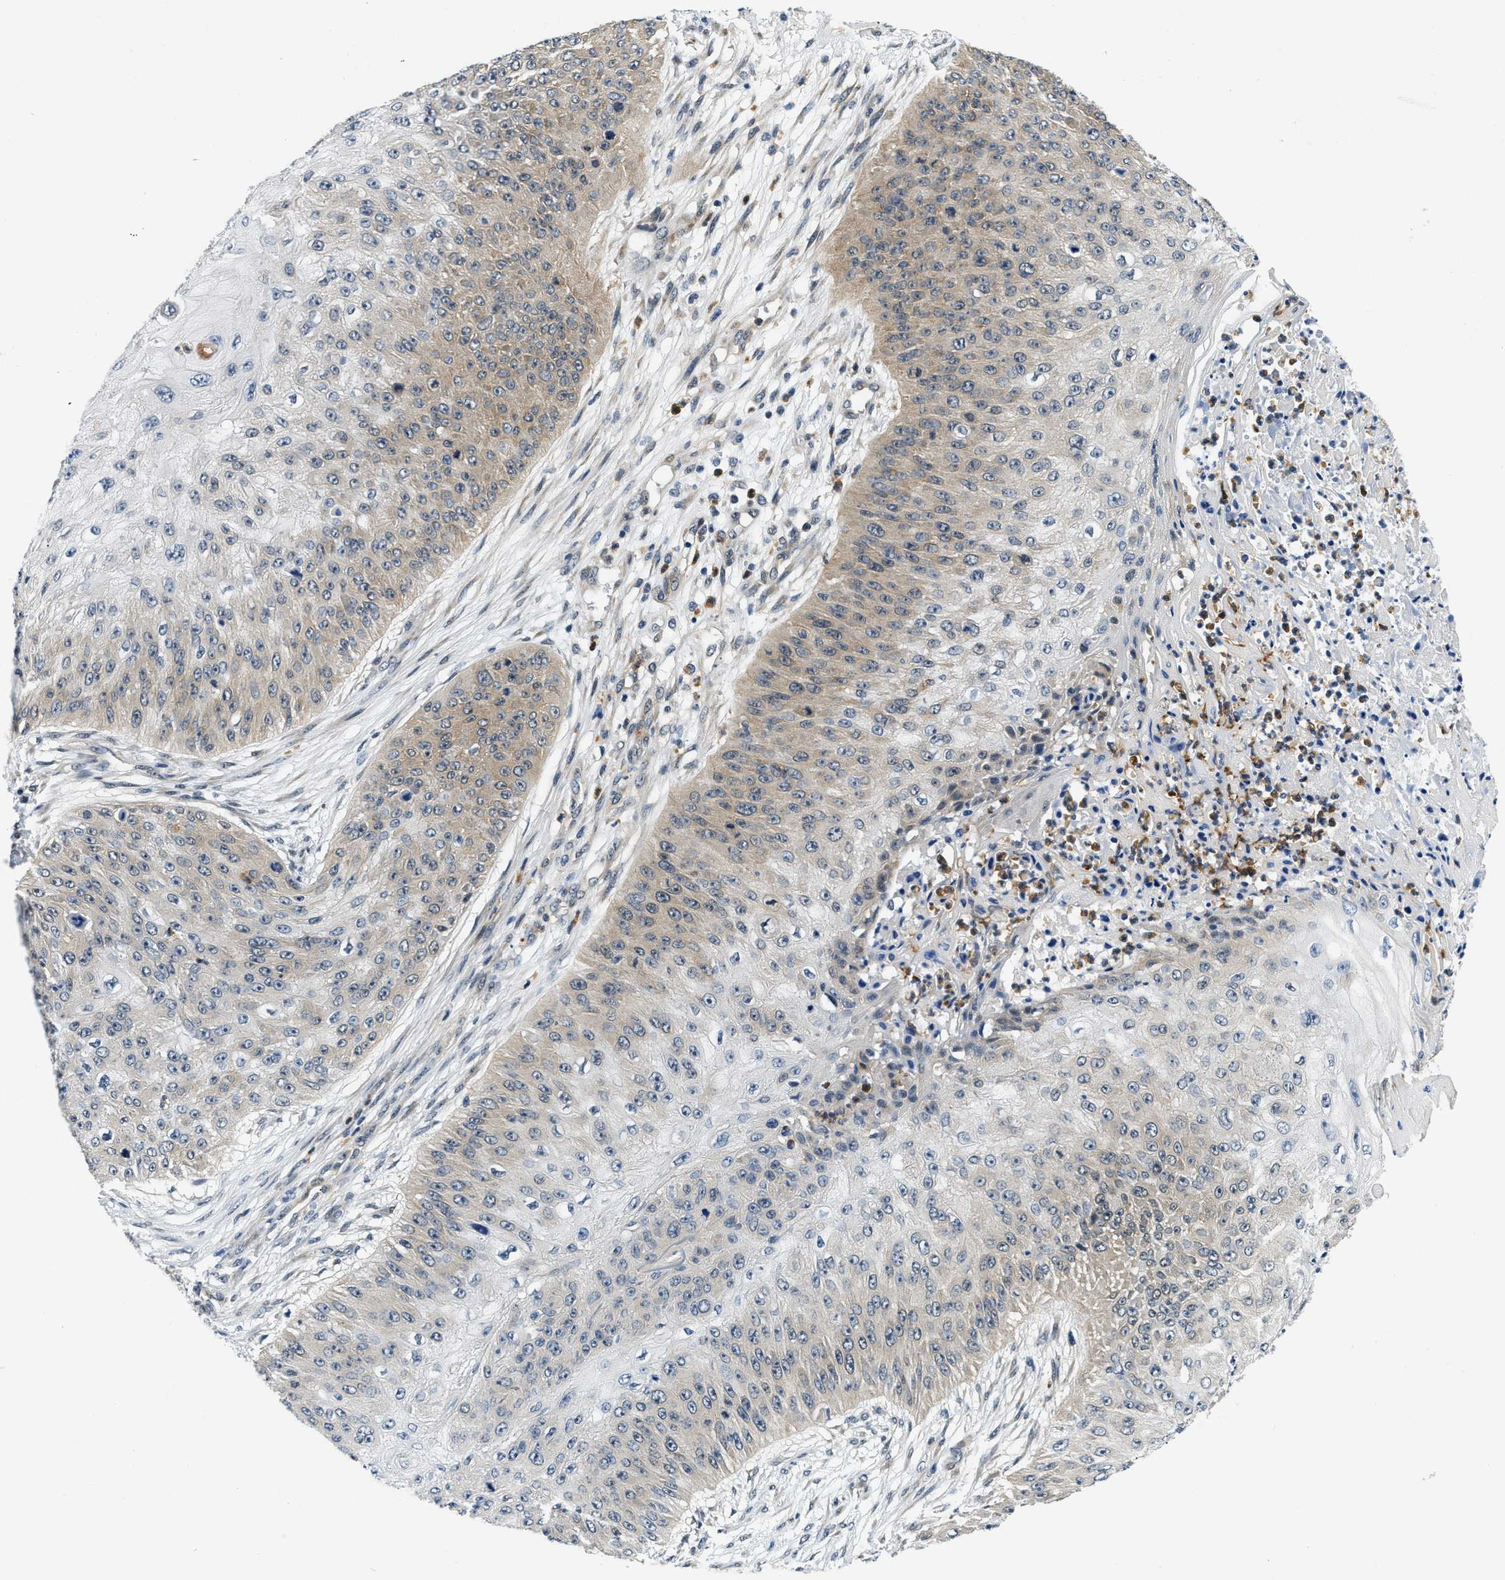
{"staining": {"intensity": "moderate", "quantity": "<25%", "location": "cytoplasmic/membranous"}, "tissue": "skin cancer", "cell_type": "Tumor cells", "image_type": "cancer", "snomed": [{"axis": "morphology", "description": "Squamous cell carcinoma, NOS"}, {"axis": "topography", "description": "Skin"}], "caption": "This is an image of IHC staining of skin squamous cell carcinoma, which shows moderate expression in the cytoplasmic/membranous of tumor cells.", "gene": "SMAD4", "patient": {"sex": "female", "age": 80}}